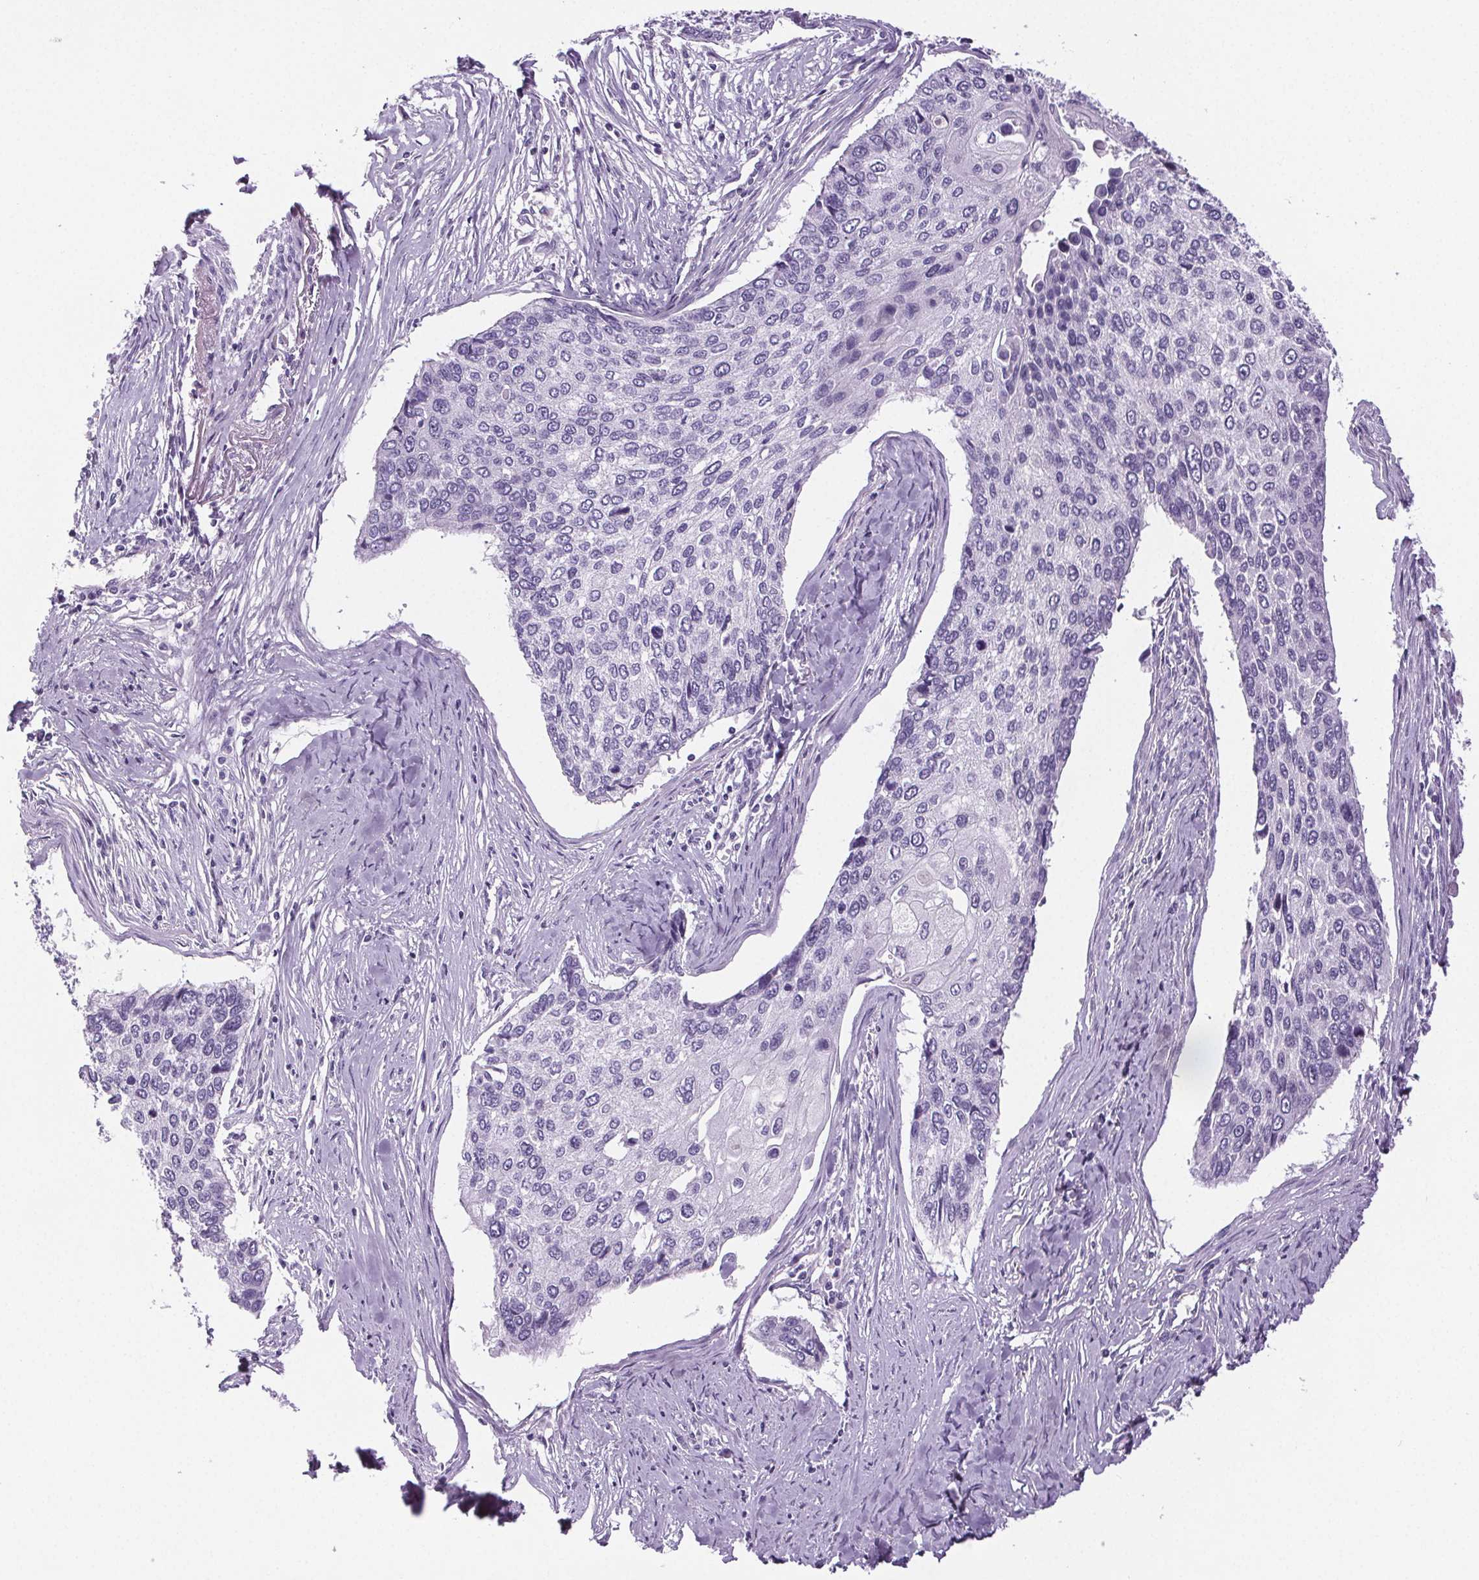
{"staining": {"intensity": "negative", "quantity": "none", "location": "none"}, "tissue": "lung cancer", "cell_type": "Tumor cells", "image_type": "cancer", "snomed": [{"axis": "morphology", "description": "Squamous cell carcinoma, NOS"}, {"axis": "morphology", "description": "Squamous cell carcinoma, metastatic, NOS"}, {"axis": "topography", "description": "Lung"}], "caption": "Lung cancer (metastatic squamous cell carcinoma) stained for a protein using immunohistochemistry (IHC) displays no staining tumor cells.", "gene": "CD5L", "patient": {"sex": "male", "age": 63}}